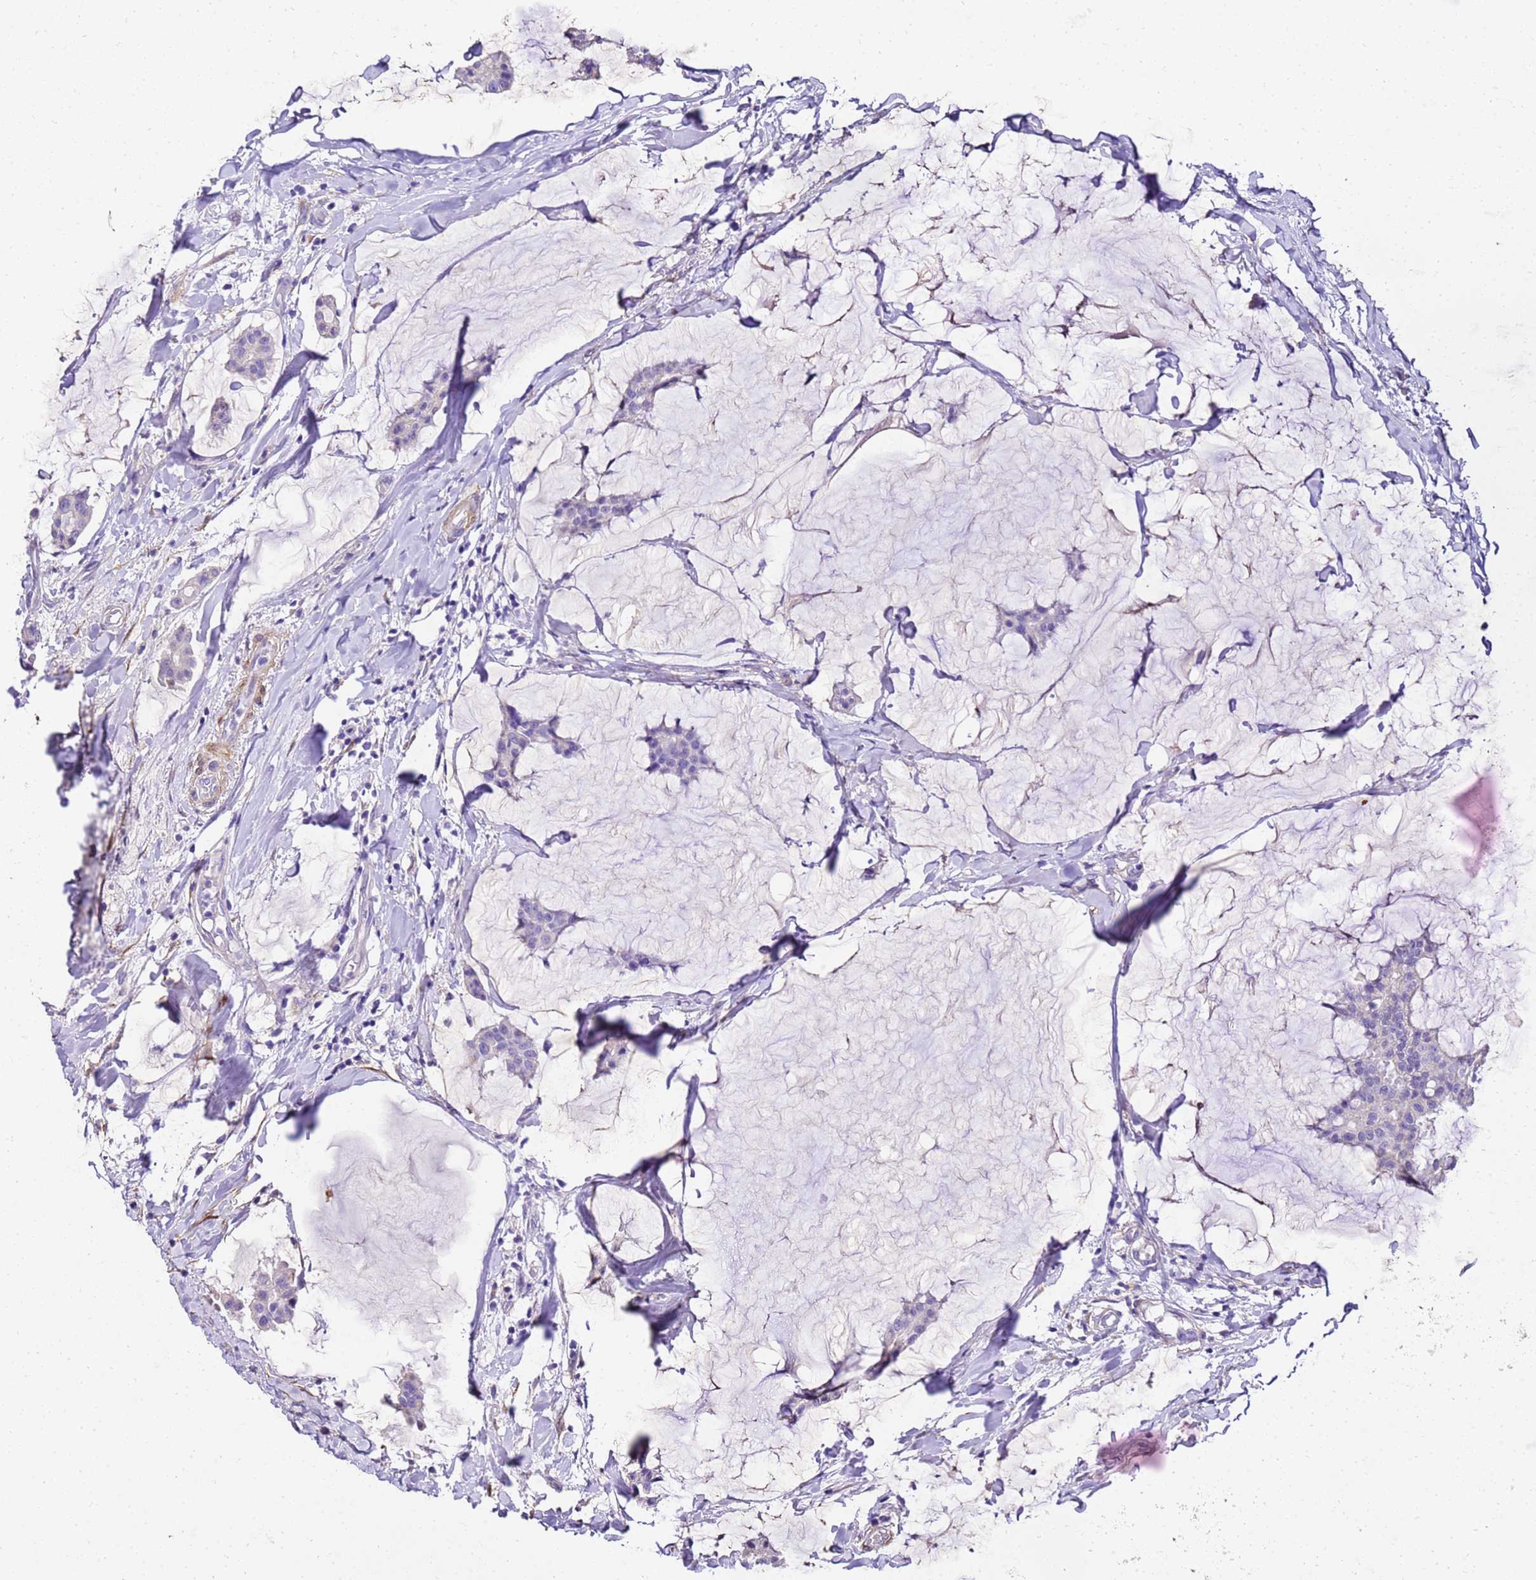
{"staining": {"intensity": "negative", "quantity": "none", "location": "none"}, "tissue": "breast cancer", "cell_type": "Tumor cells", "image_type": "cancer", "snomed": [{"axis": "morphology", "description": "Duct carcinoma"}, {"axis": "topography", "description": "Breast"}], "caption": "An IHC histopathology image of breast infiltrating ductal carcinoma is shown. There is no staining in tumor cells of breast infiltrating ductal carcinoma.", "gene": "HSPB6", "patient": {"sex": "female", "age": 93}}